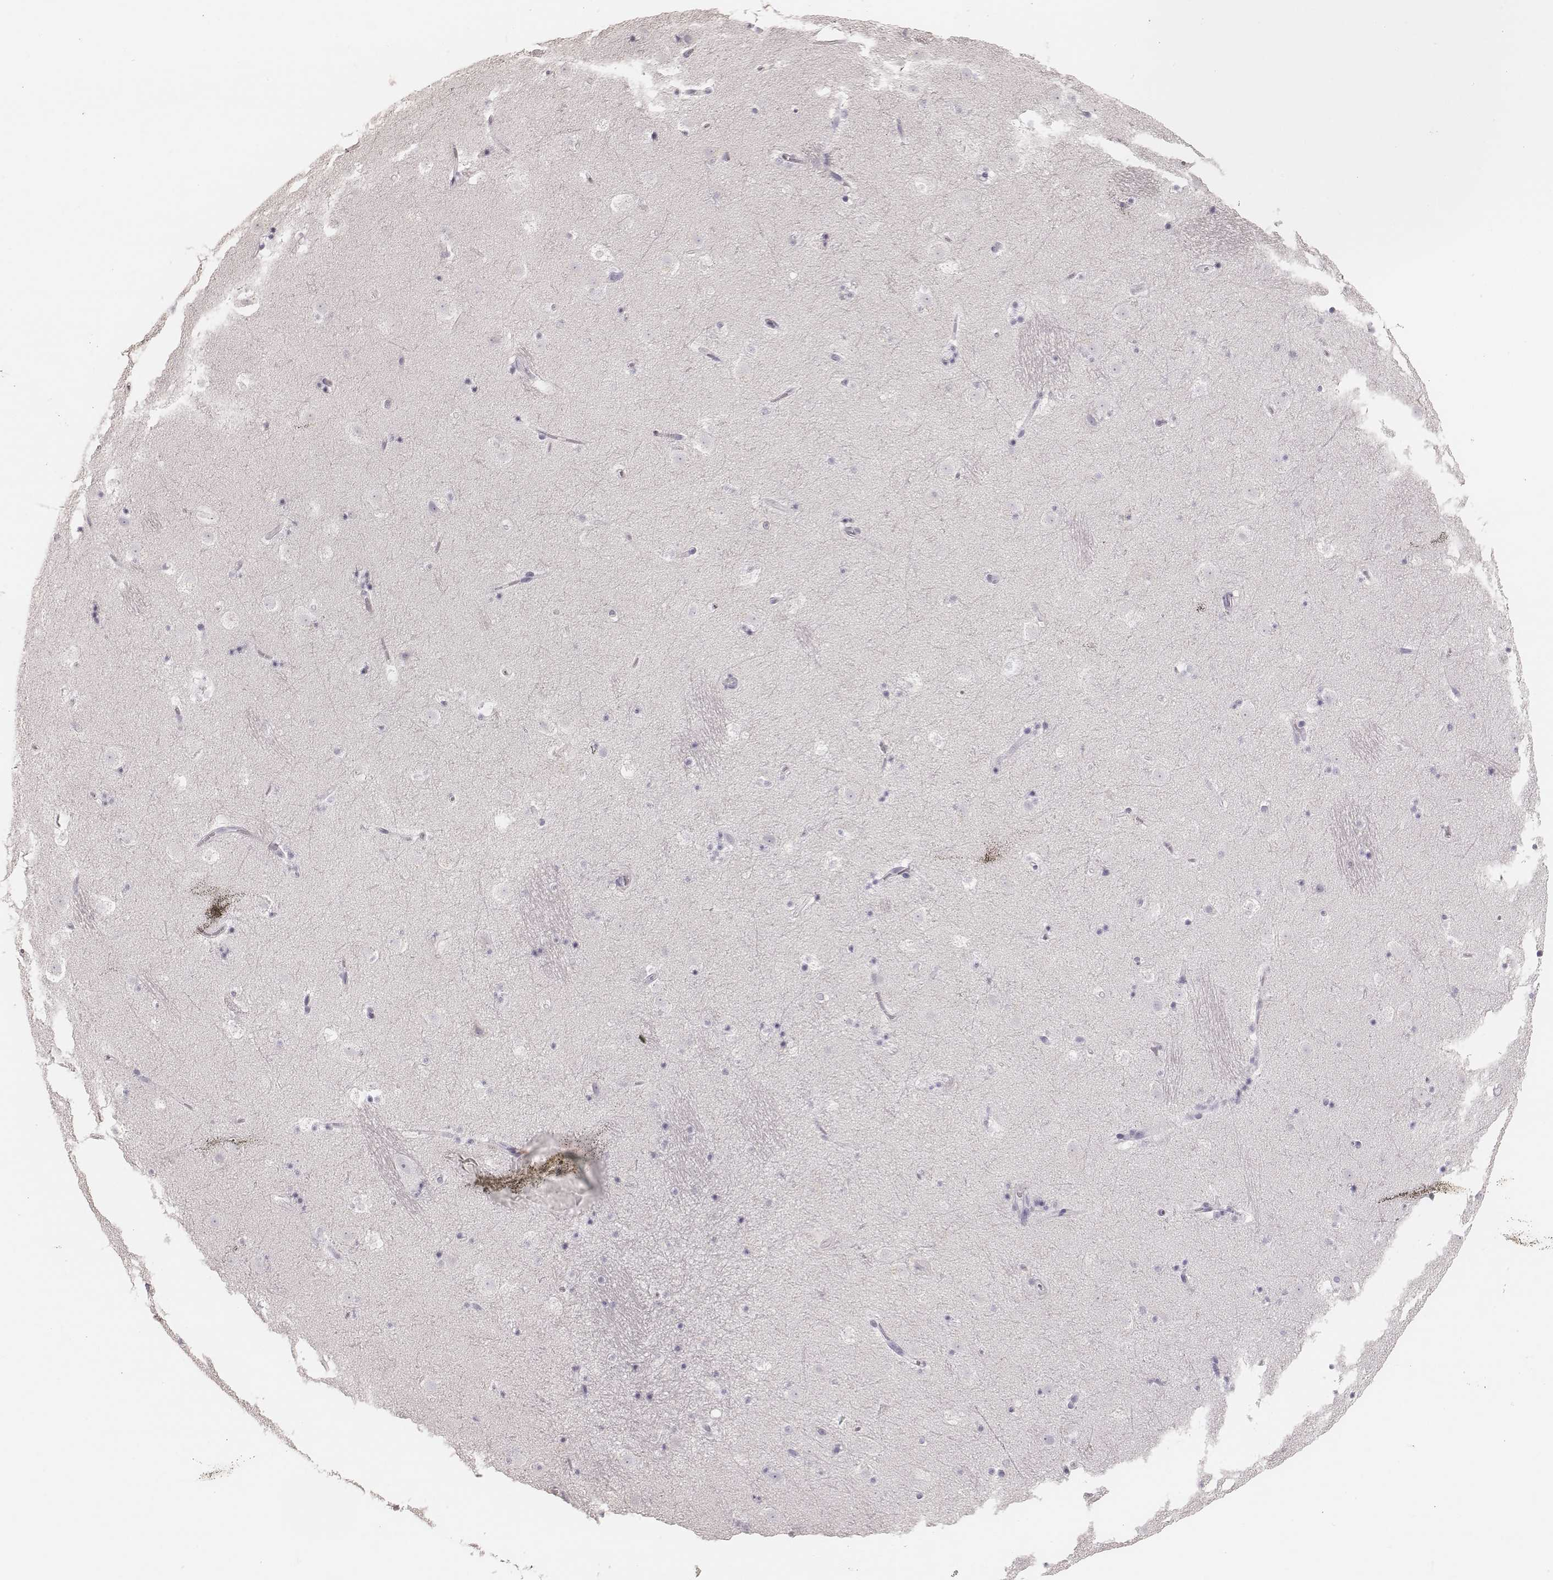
{"staining": {"intensity": "negative", "quantity": "none", "location": "none"}, "tissue": "caudate", "cell_type": "Glial cells", "image_type": "normal", "snomed": [{"axis": "morphology", "description": "Normal tissue, NOS"}, {"axis": "topography", "description": "Lateral ventricle wall"}], "caption": "Immunohistochemistry micrograph of unremarkable caudate: caudate stained with DAB (3,3'-diaminobenzidine) exhibits no significant protein expression in glial cells.", "gene": "ZP4", "patient": {"sex": "male", "age": 37}}